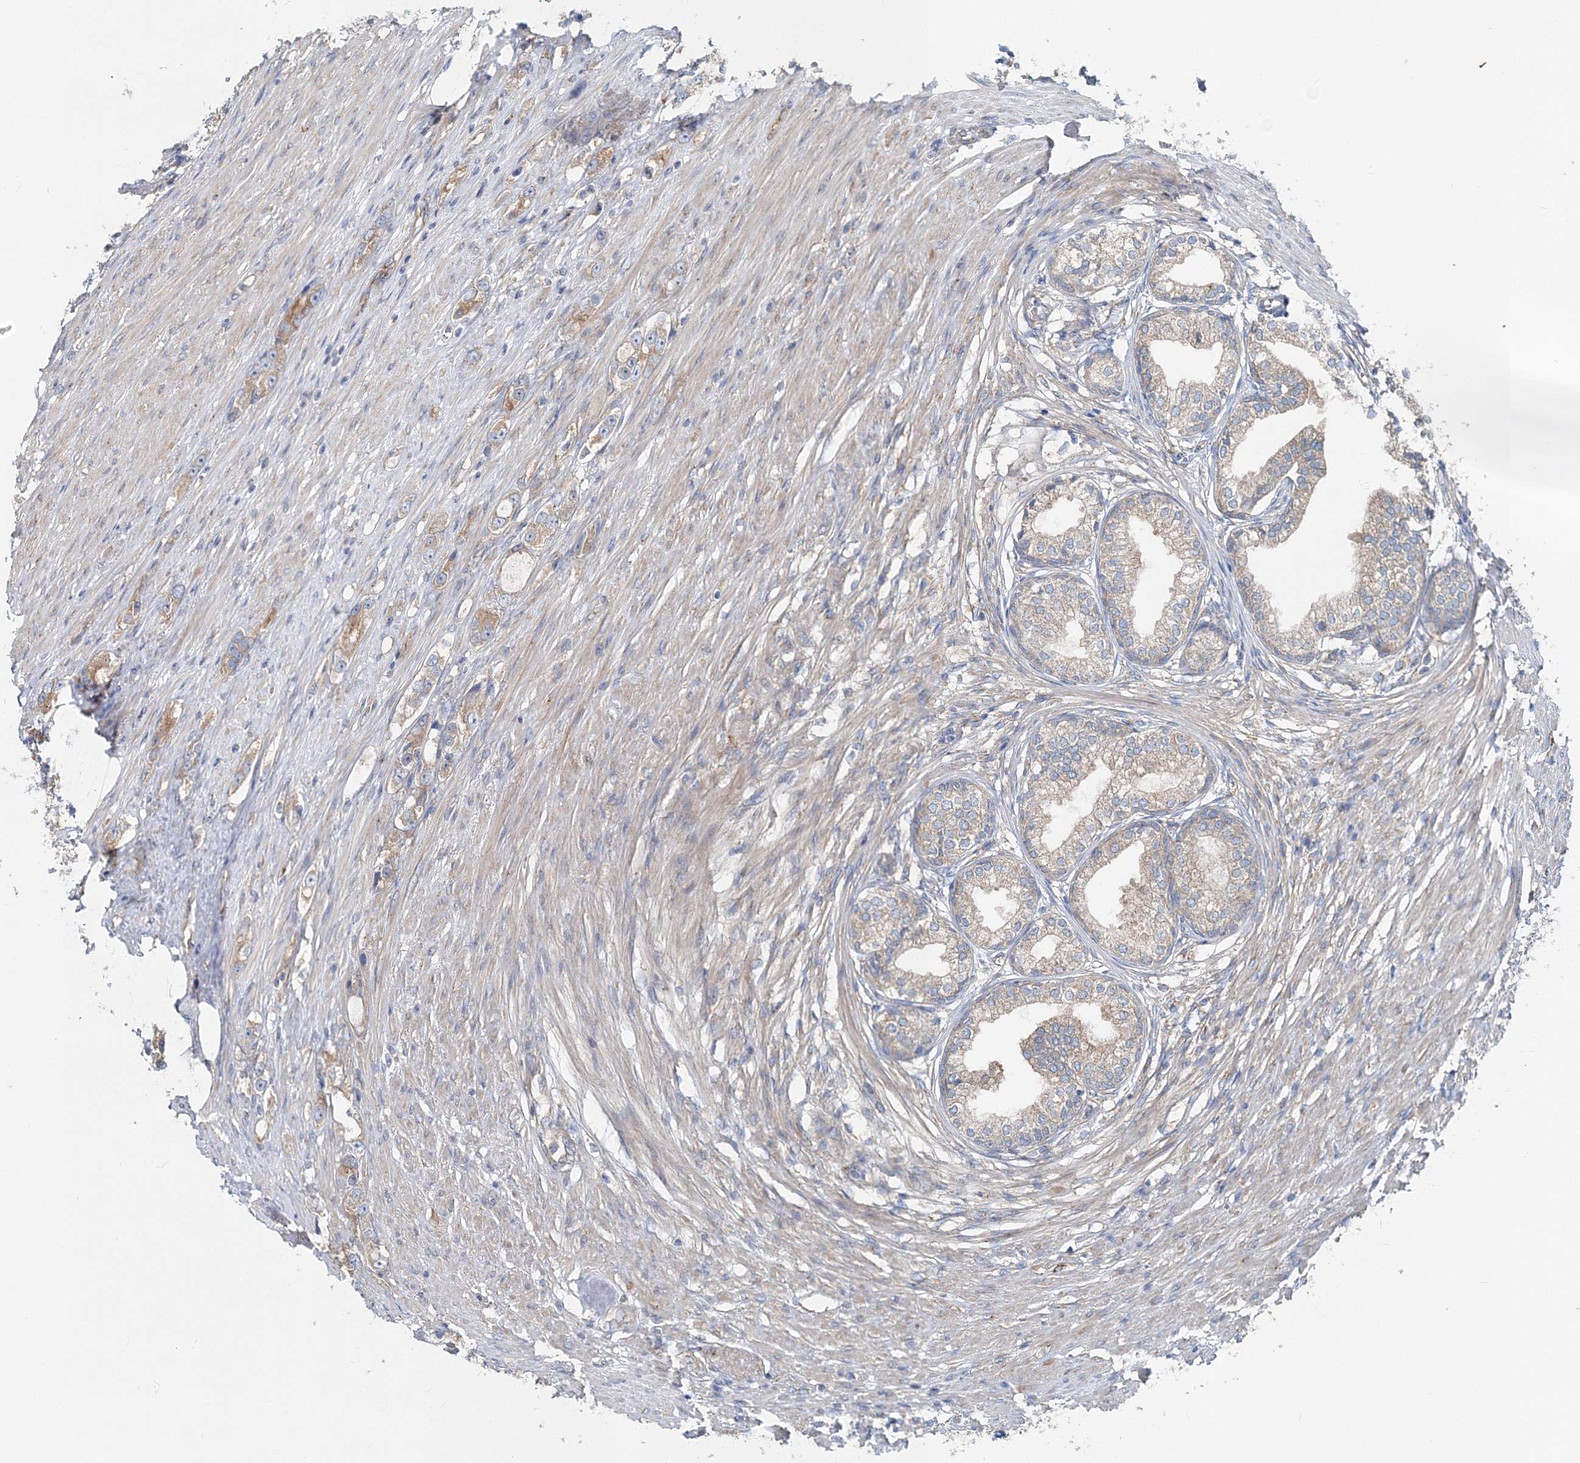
{"staining": {"intensity": "weak", "quantity": ">75%", "location": "cytoplasmic/membranous"}, "tissue": "prostate cancer", "cell_type": "Tumor cells", "image_type": "cancer", "snomed": [{"axis": "morphology", "description": "Adenocarcinoma, High grade"}, {"axis": "topography", "description": "Prostate"}], "caption": "An immunohistochemistry photomicrograph of tumor tissue is shown. Protein staining in brown shows weak cytoplasmic/membranous positivity in prostate cancer within tumor cells.", "gene": "MPHOSPH9", "patient": {"sex": "male", "age": 63}}